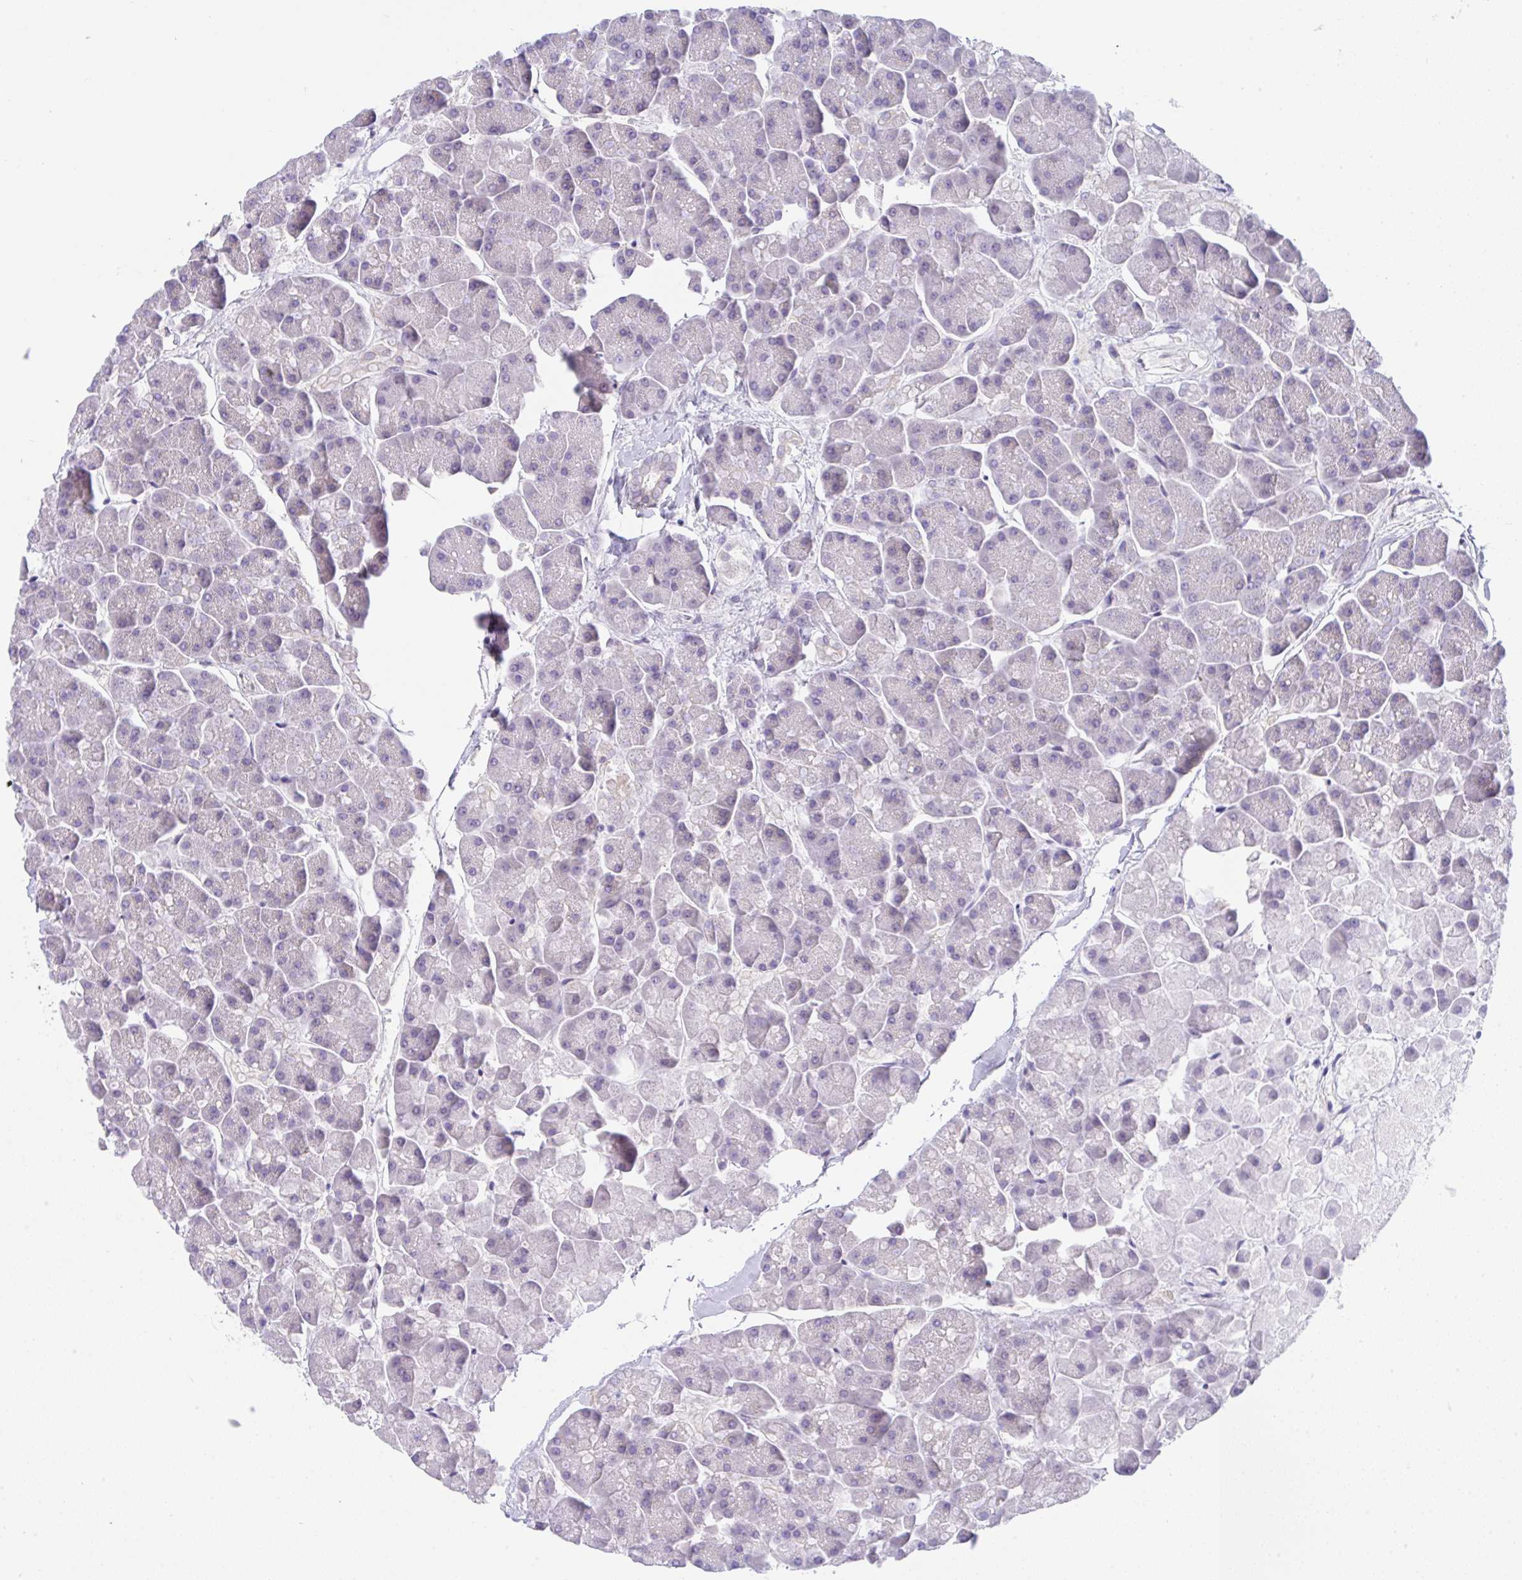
{"staining": {"intensity": "negative", "quantity": "none", "location": "none"}, "tissue": "pancreas", "cell_type": "Exocrine glandular cells", "image_type": "normal", "snomed": [{"axis": "morphology", "description": "Normal tissue, NOS"}, {"axis": "topography", "description": "Pancreas"}, {"axis": "topography", "description": "Peripheral nerve tissue"}], "caption": "High power microscopy image of an IHC photomicrograph of benign pancreas, revealing no significant staining in exocrine glandular cells.", "gene": "SERPINE3", "patient": {"sex": "male", "age": 54}}